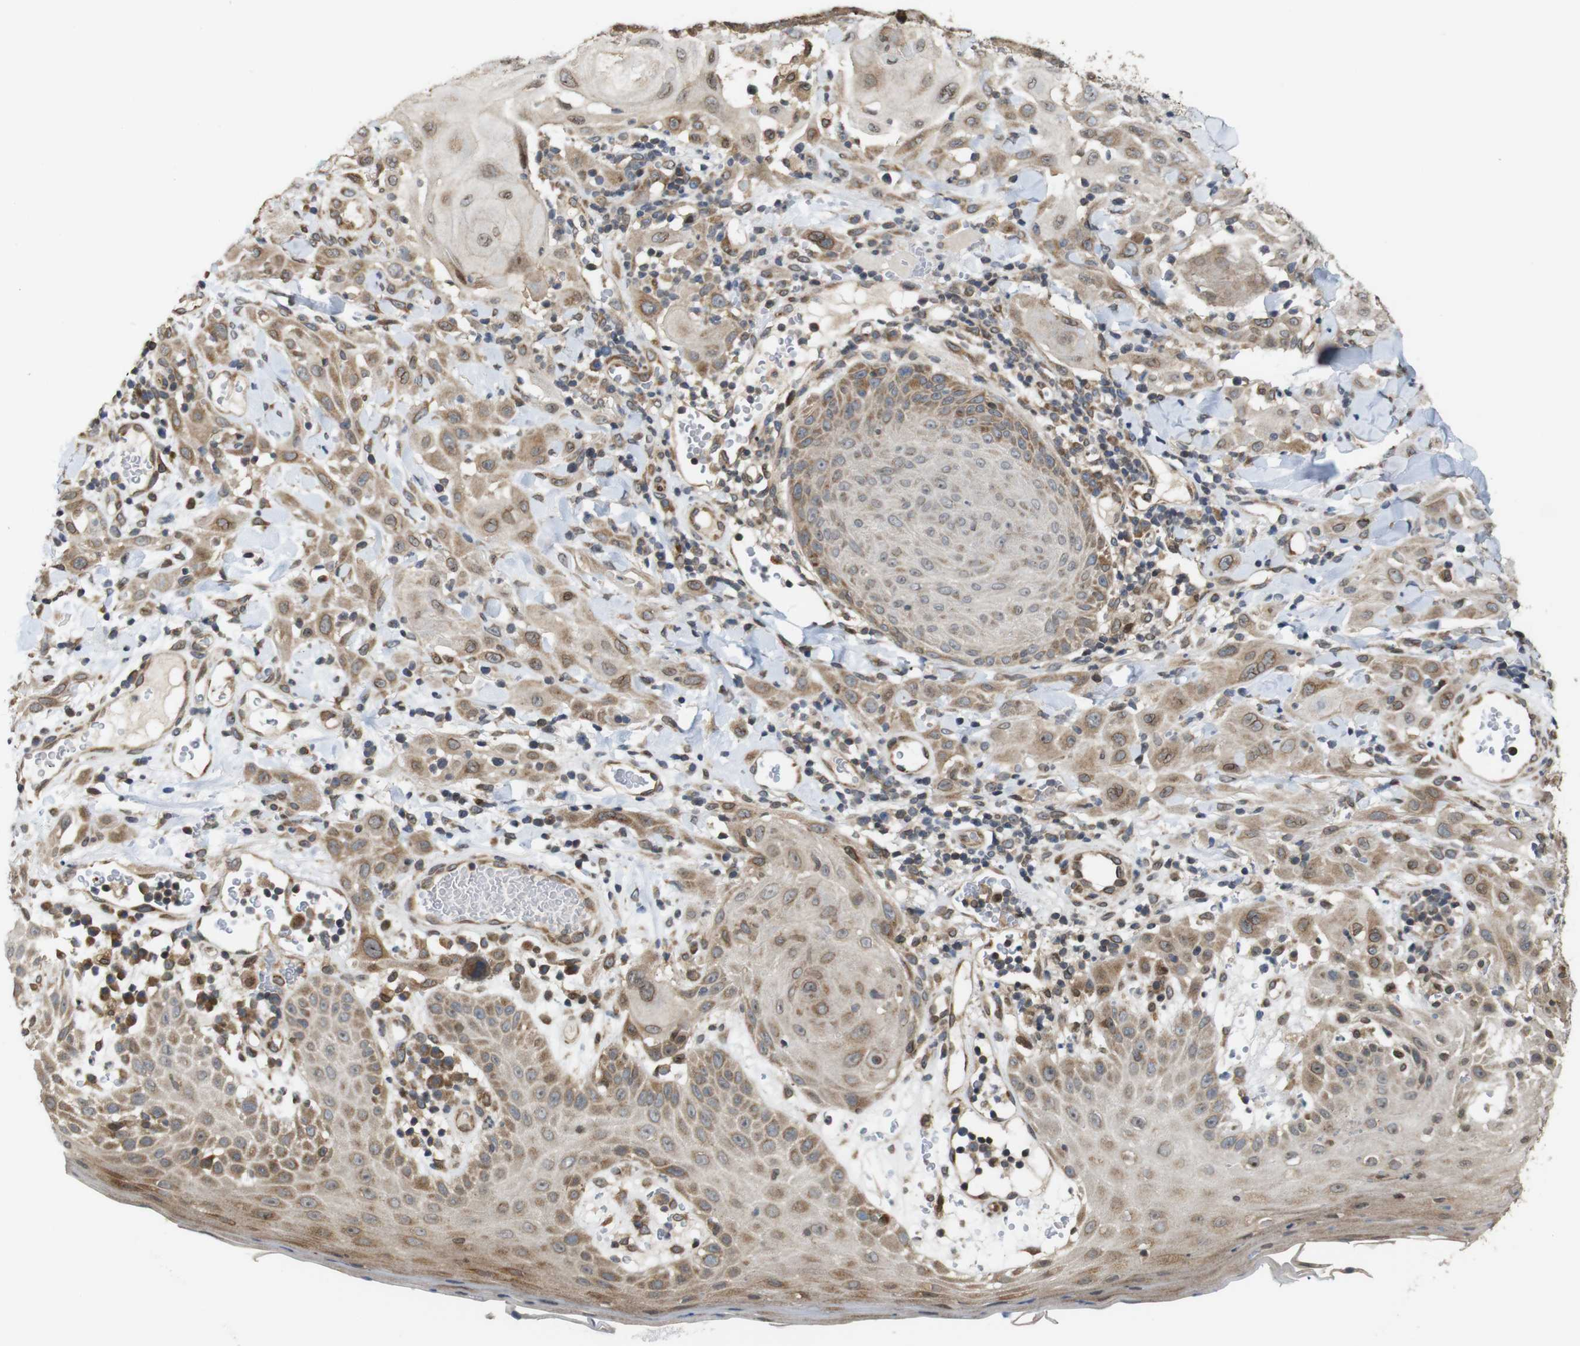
{"staining": {"intensity": "weak", "quantity": ">75%", "location": "cytoplasmic/membranous"}, "tissue": "skin cancer", "cell_type": "Tumor cells", "image_type": "cancer", "snomed": [{"axis": "morphology", "description": "Squamous cell carcinoma, NOS"}, {"axis": "topography", "description": "Skin"}], "caption": "Tumor cells show low levels of weak cytoplasmic/membranous positivity in approximately >75% of cells in skin squamous cell carcinoma.", "gene": "EFCAB14", "patient": {"sex": "male", "age": 24}}